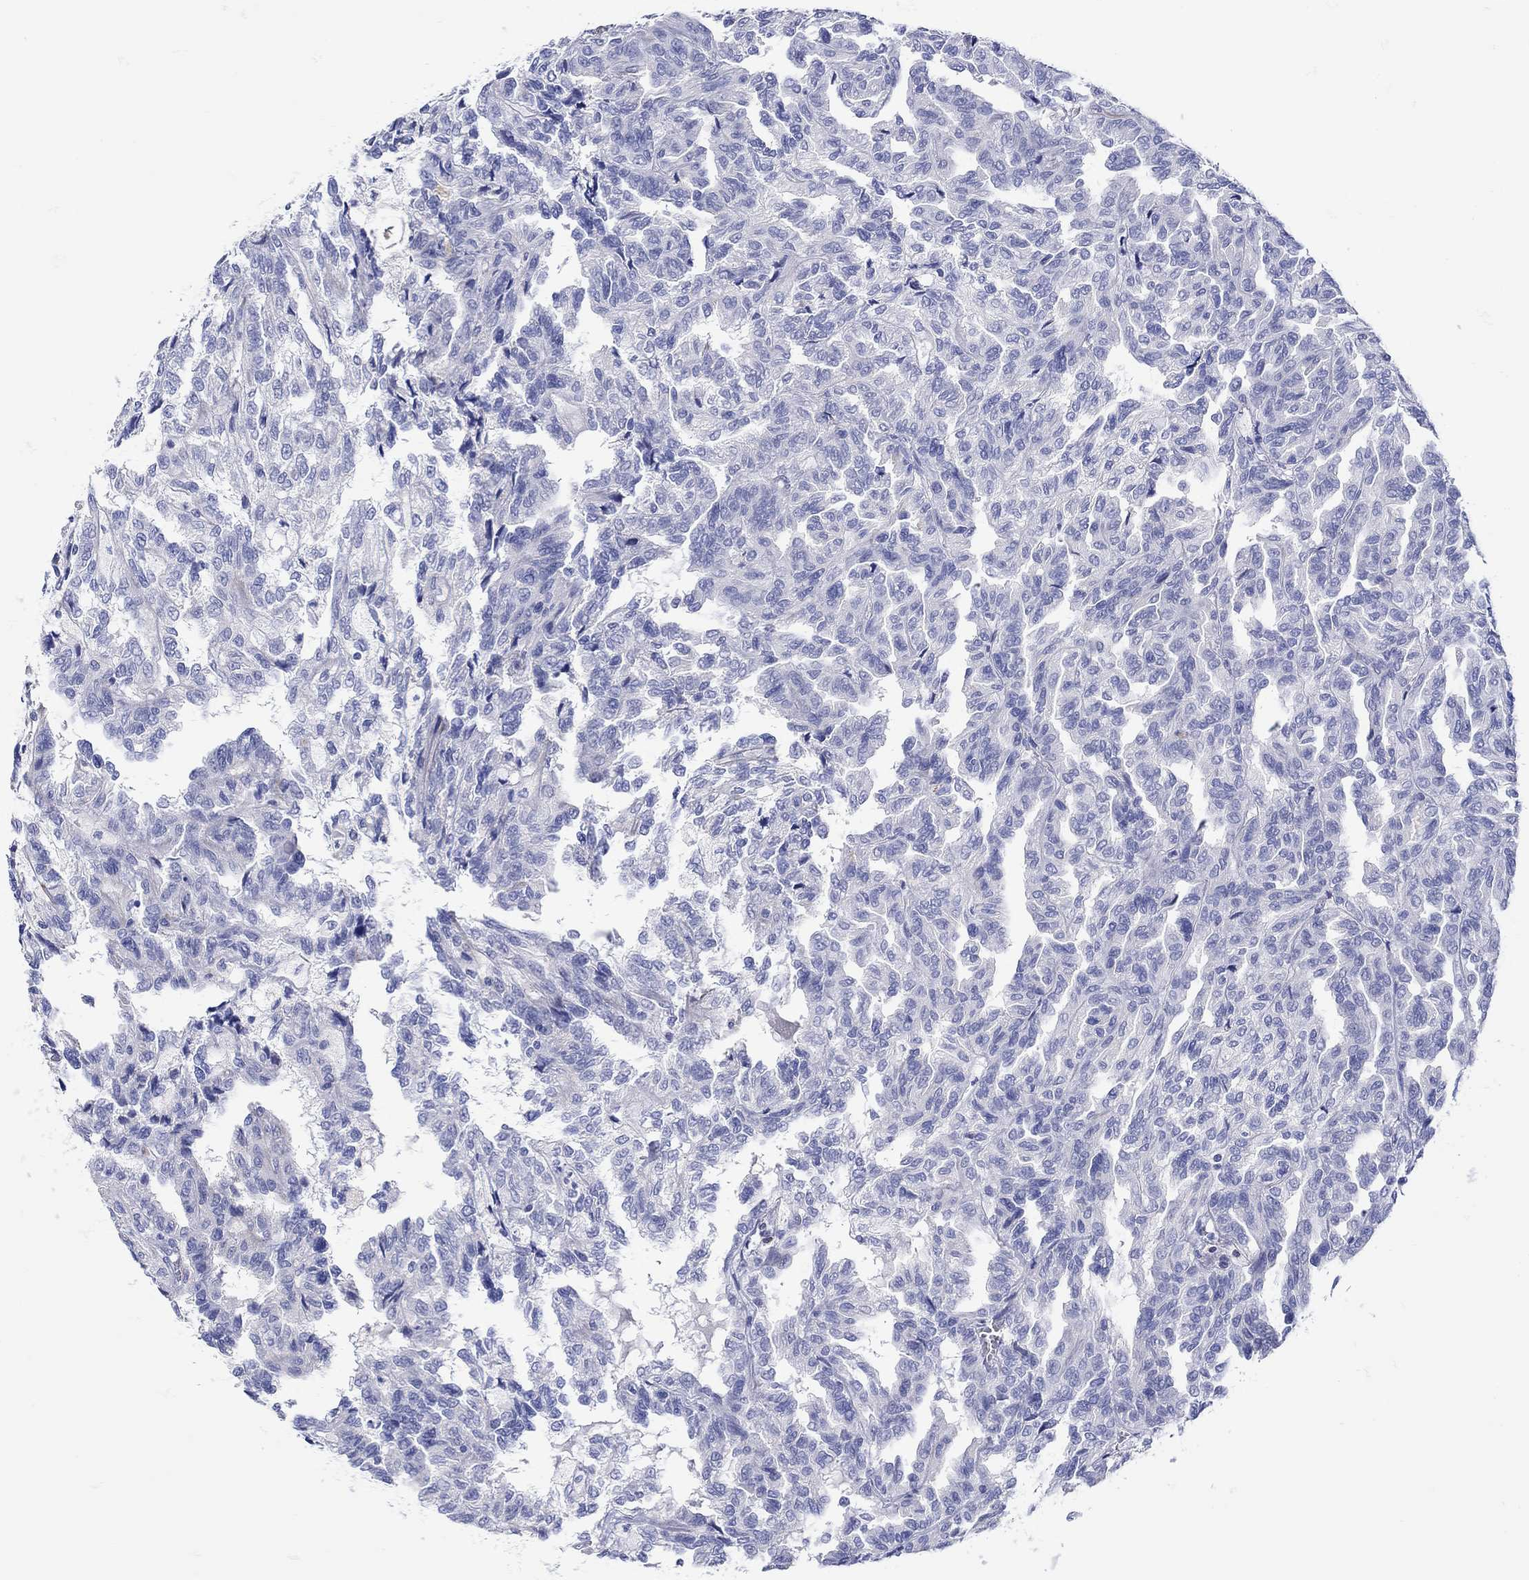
{"staining": {"intensity": "negative", "quantity": "none", "location": "none"}, "tissue": "renal cancer", "cell_type": "Tumor cells", "image_type": "cancer", "snomed": [{"axis": "morphology", "description": "Adenocarcinoma, NOS"}, {"axis": "topography", "description": "Kidney"}], "caption": "Renal cancer (adenocarcinoma) was stained to show a protein in brown. There is no significant positivity in tumor cells.", "gene": "ANKMY1", "patient": {"sex": "male", "age": 79}}